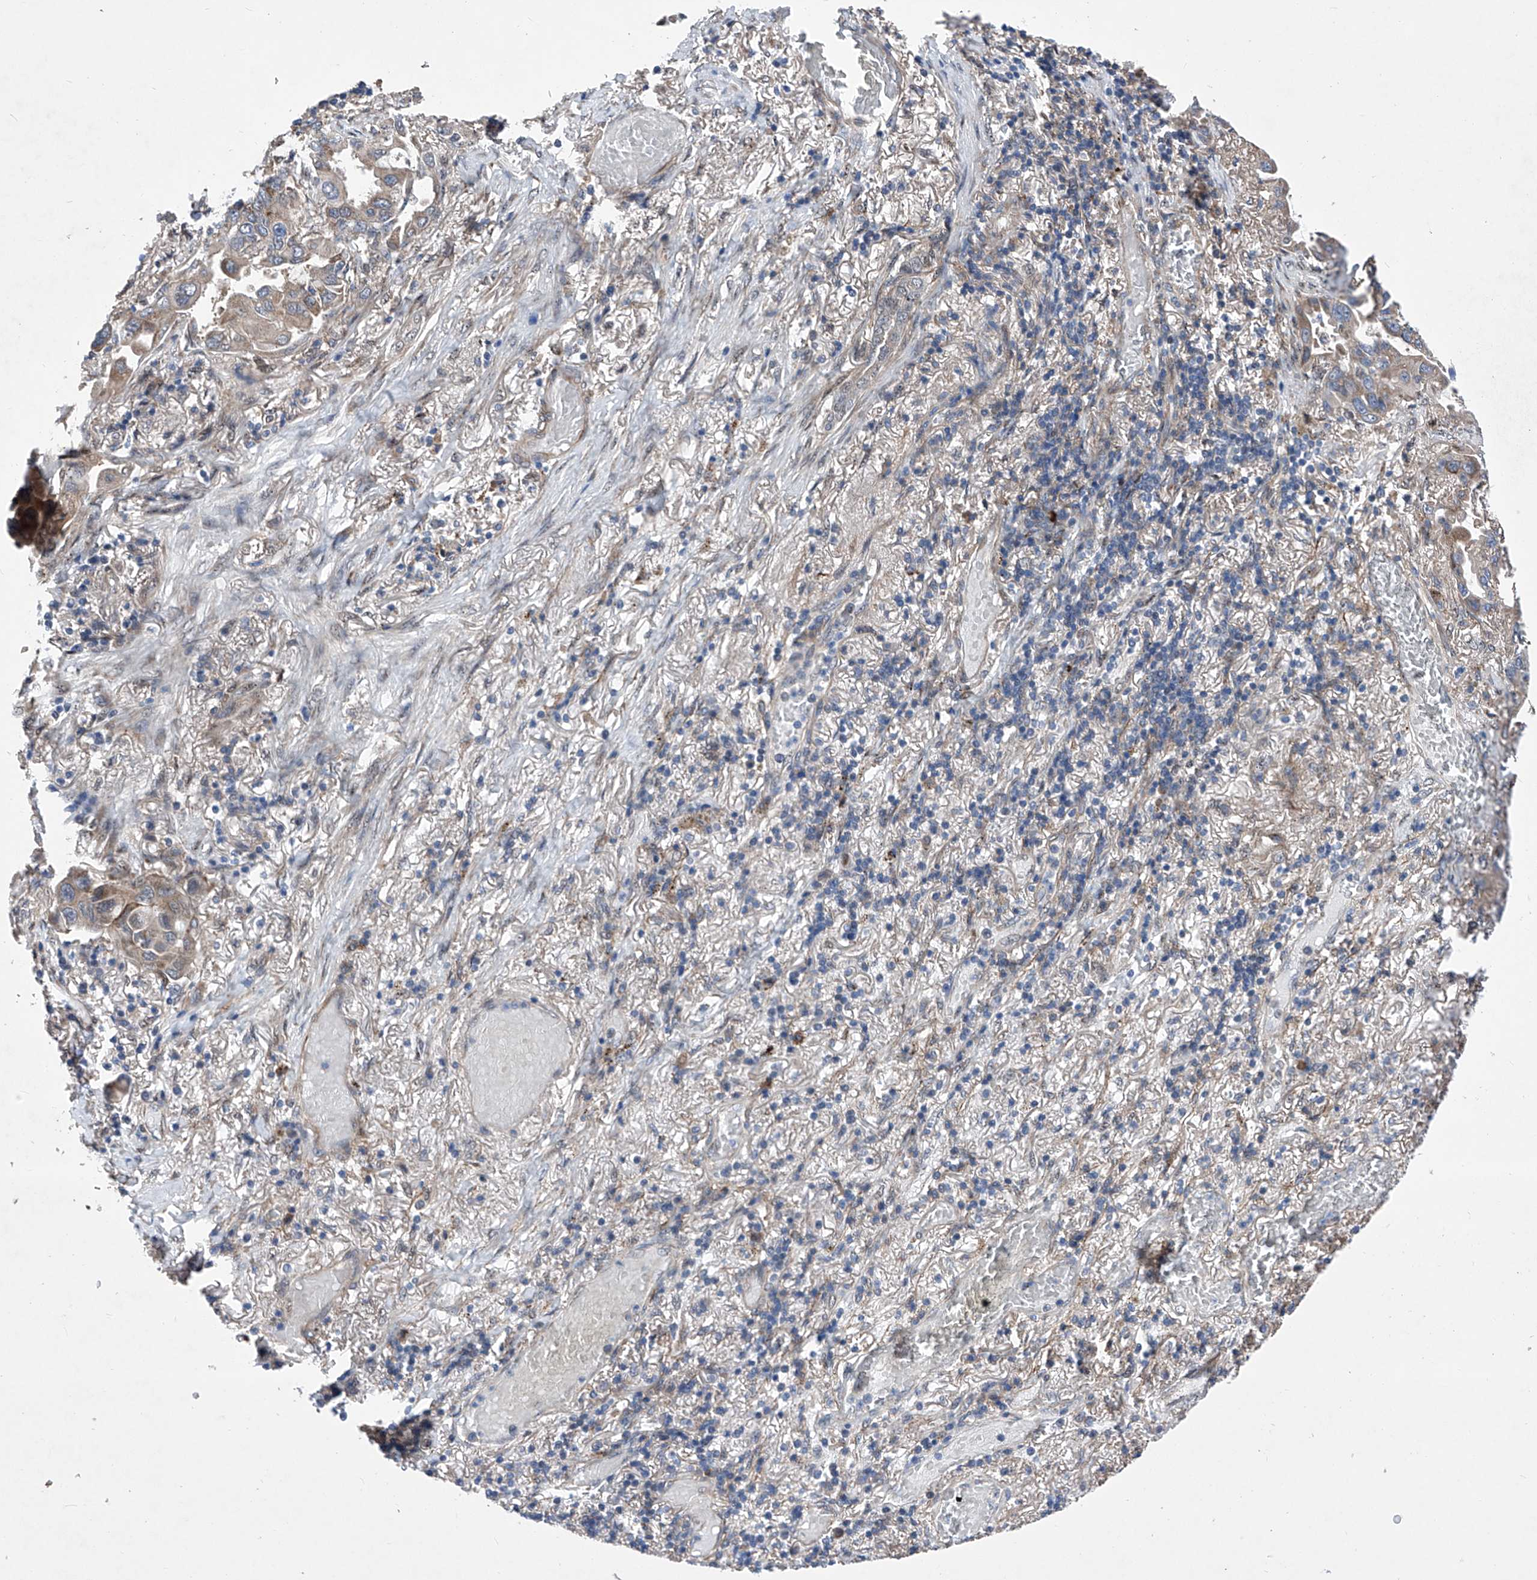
{"staining": {"intensity": "moderate", "quantity": ">75%", "location": "cytoplasmic/membranous"}, "tissue": "lung cancer", "cell_type": "Tumor cells", "image_type": "cancer", "snomed": [{"axis": "morphology", "description": "Adenocarcinoma, NOS"}, {"axis": "topography", "description": "Lung"}], "caption": "Human lung adenocarcinoma stained for a protein (brown) displays moderate cytoplasmic/membranous positive positivity in about >75% of tumor cells.", "gene": "KTI12", "patient": {"sex": "male", "age": 64}}